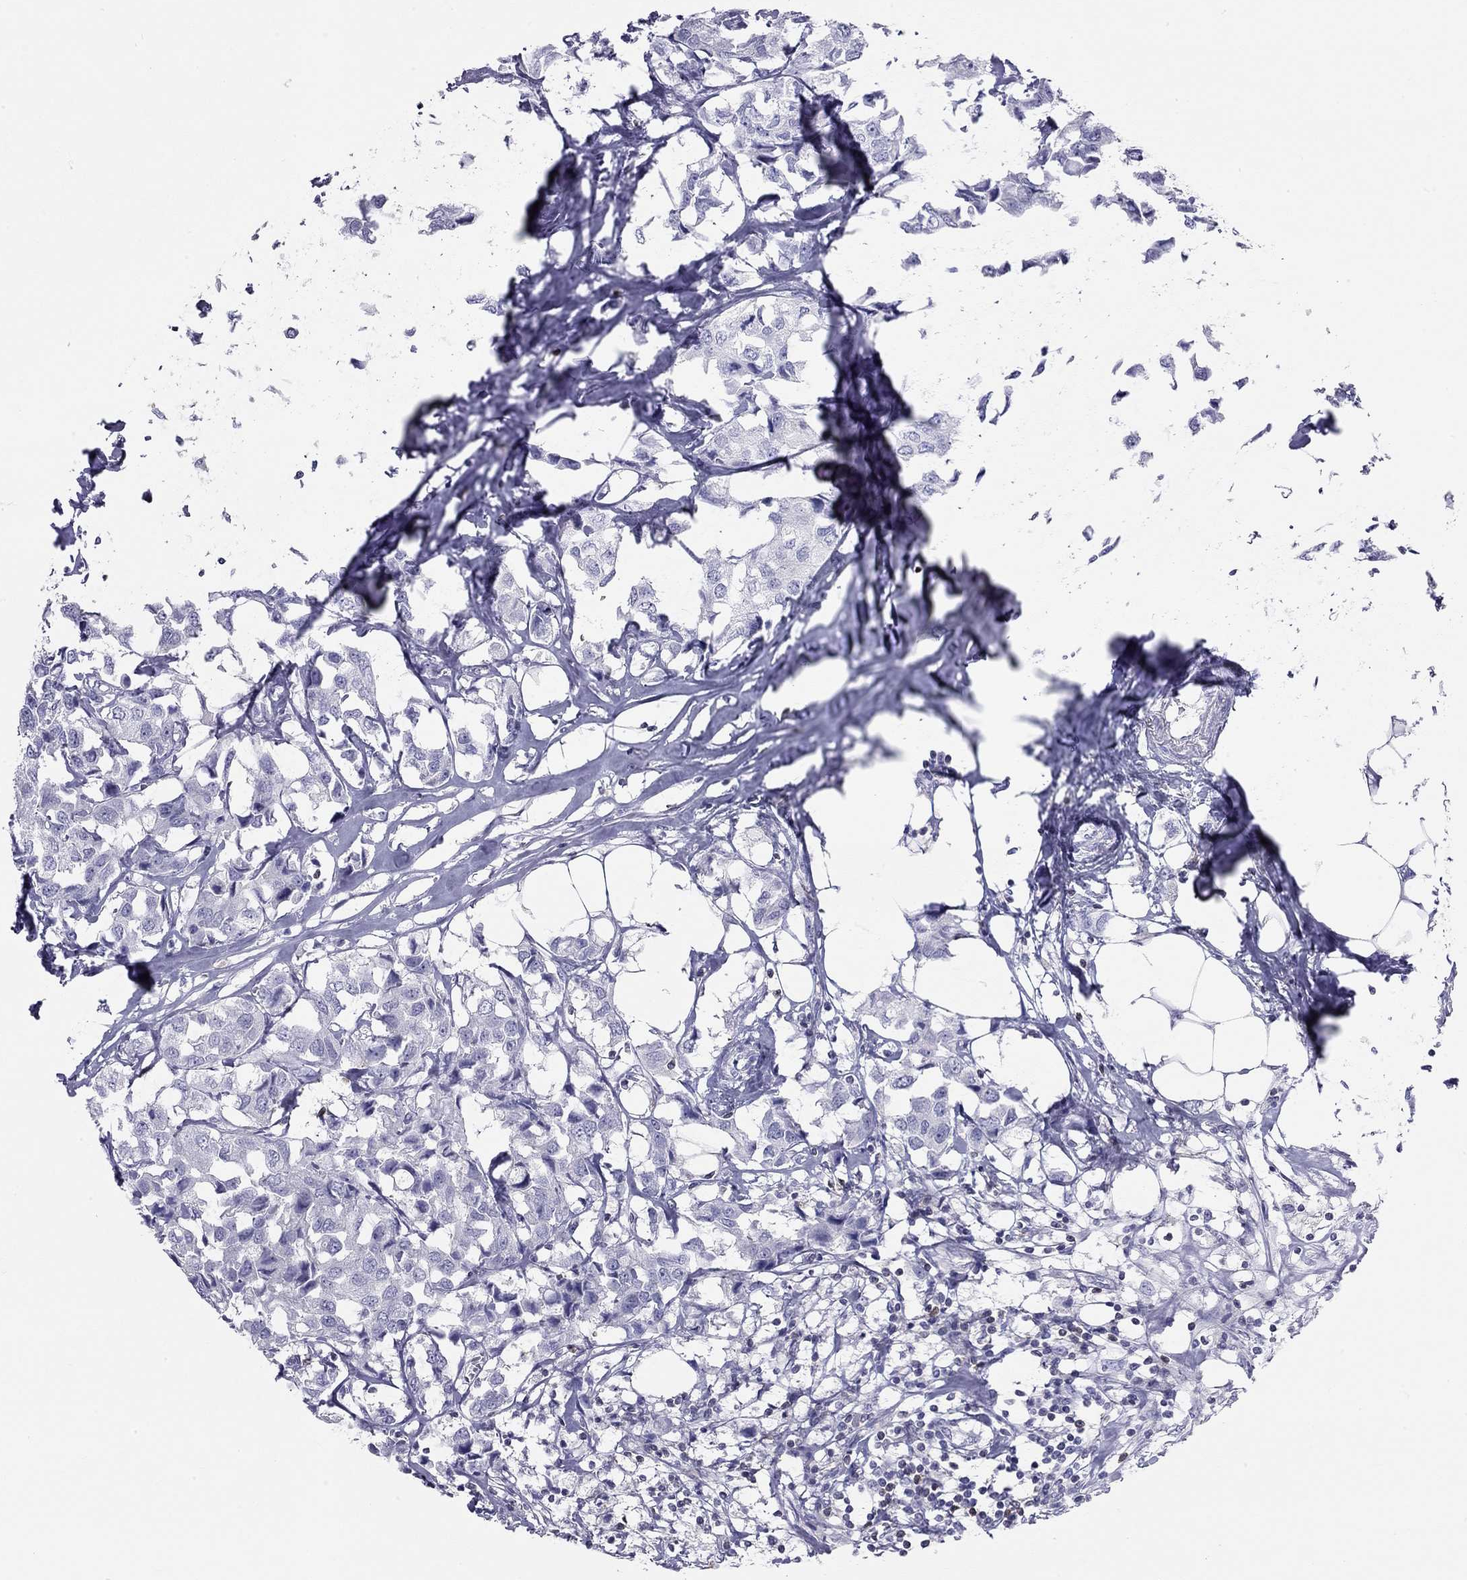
{"staining": {"intensity": "negative", "quantity": "none", "location": "none"}, "tissue": "breast cancer", "cell_type": "Tumor cells", "image_type": "cancer", "snomed": [{"axis": "morphology", "description": "Duct carcinoma"}, {"axis": "topography", "description": "Breast"}], "caption": "Breast cancer (invasive ductal carcinoma) stained for a protein using IHC displays no expression tumor cells.", "gene": "SH2D2A", "patient": {"sex": "female", "age": 80}}